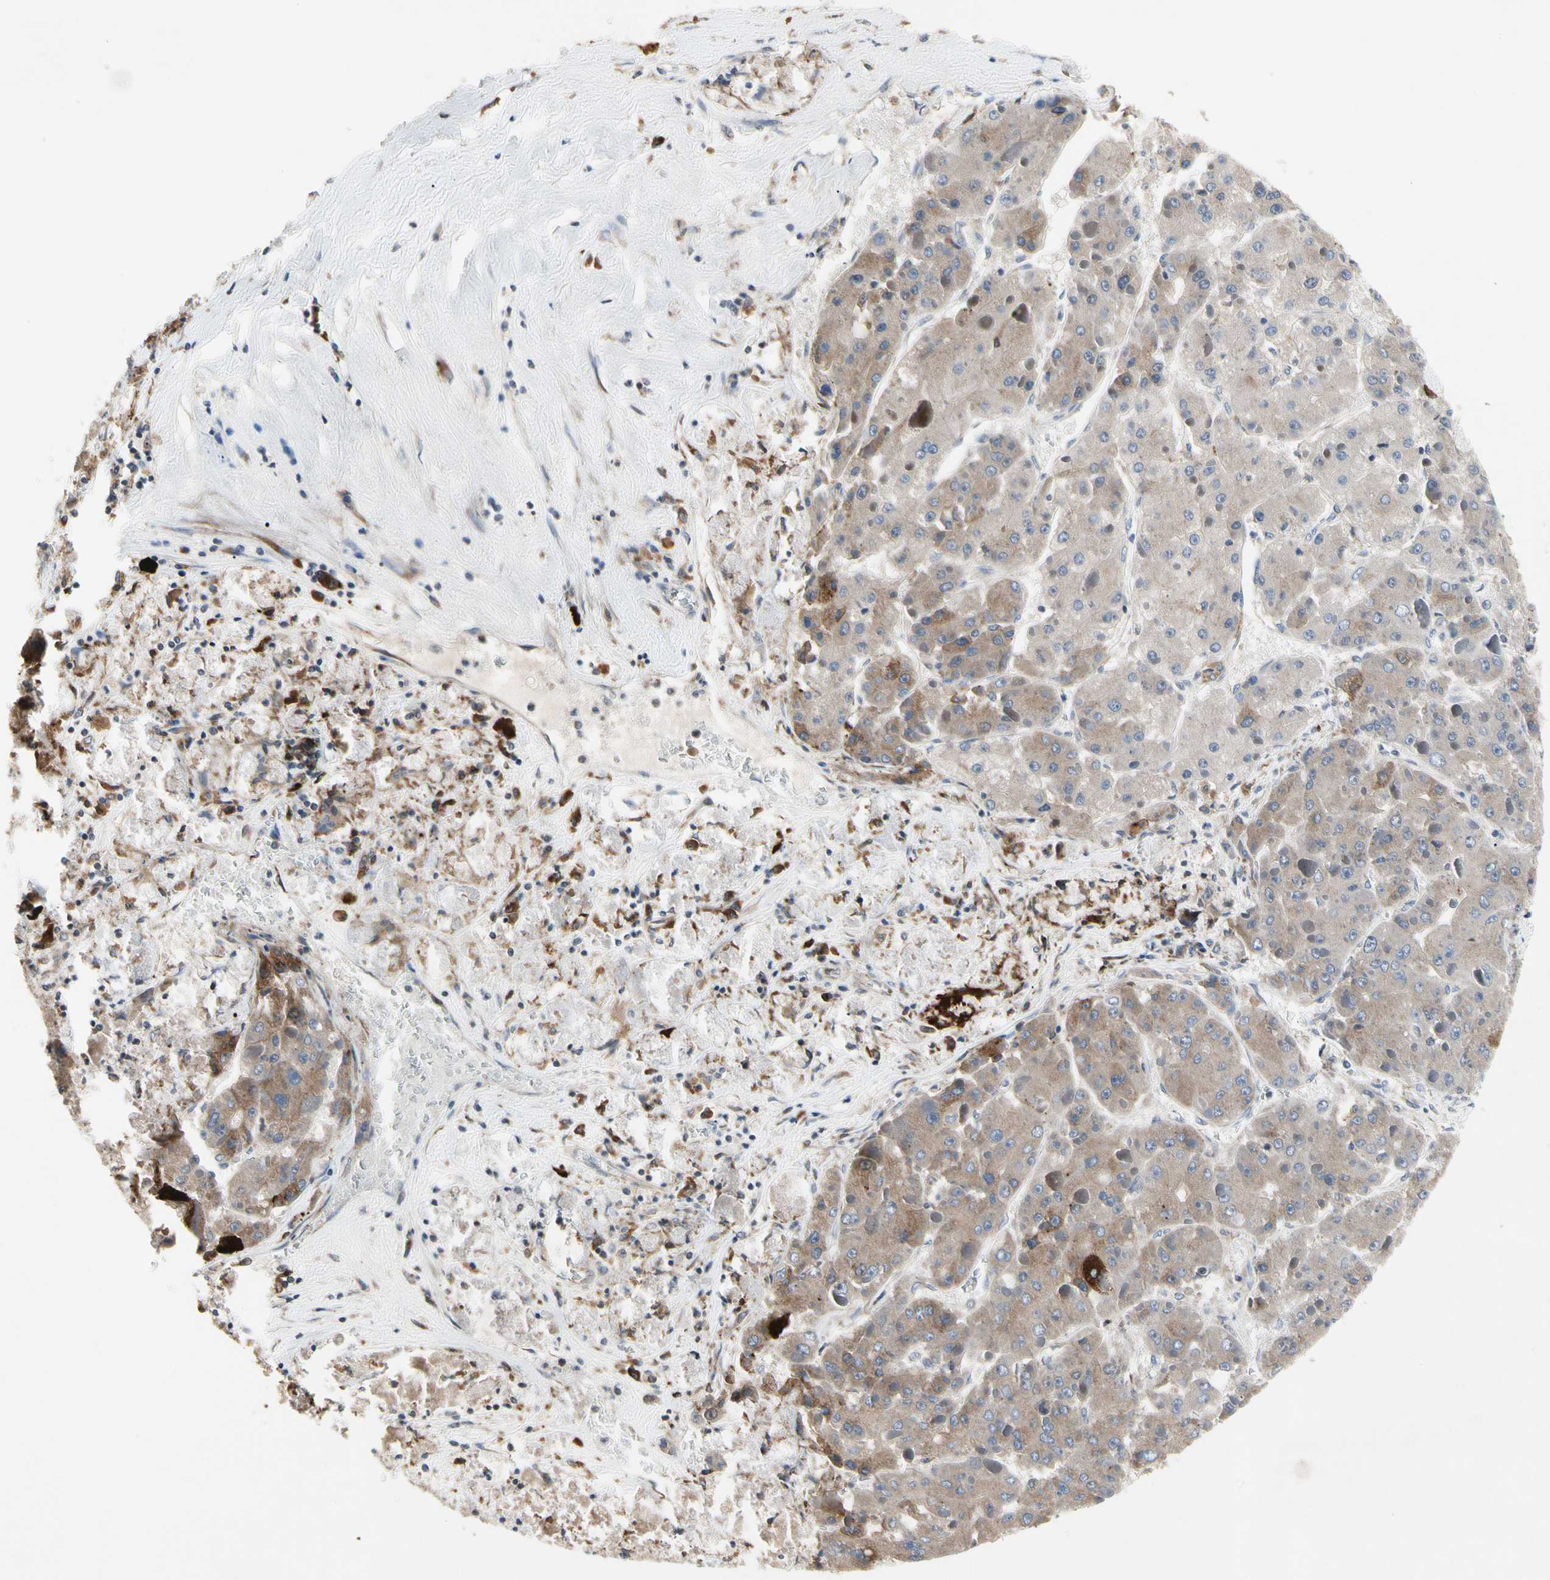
{"staining": {"intensity": "moderate", "quantity": ">75%", "location": "cytoplasmic/membranous"}, "tissue": "liver cancer", "cell_type": "Tumor cells", "image_type": "cancer", "snomed": [{"axis": "morphology", "description": "Carcinoma, Hepatocellular, NOS"}, {"axis": "topography", "description": "Liver"}], "caption": "Immunohistochemistry (IHC) staining of liver cancer, which demonstrates medium levels of moderate cytoplasmic/membranous expression in about >75% of tumor cells indicating moderate cytoplasmic/membranous protein expression. The staining was performed using DAB (3,3'-diaminobenzidine) (brown) for protein detection and nuclei were counterstained in hematoxylin (blue).", "gene": "MMEL1", "patient": {"sex": "female", "age": 73}}